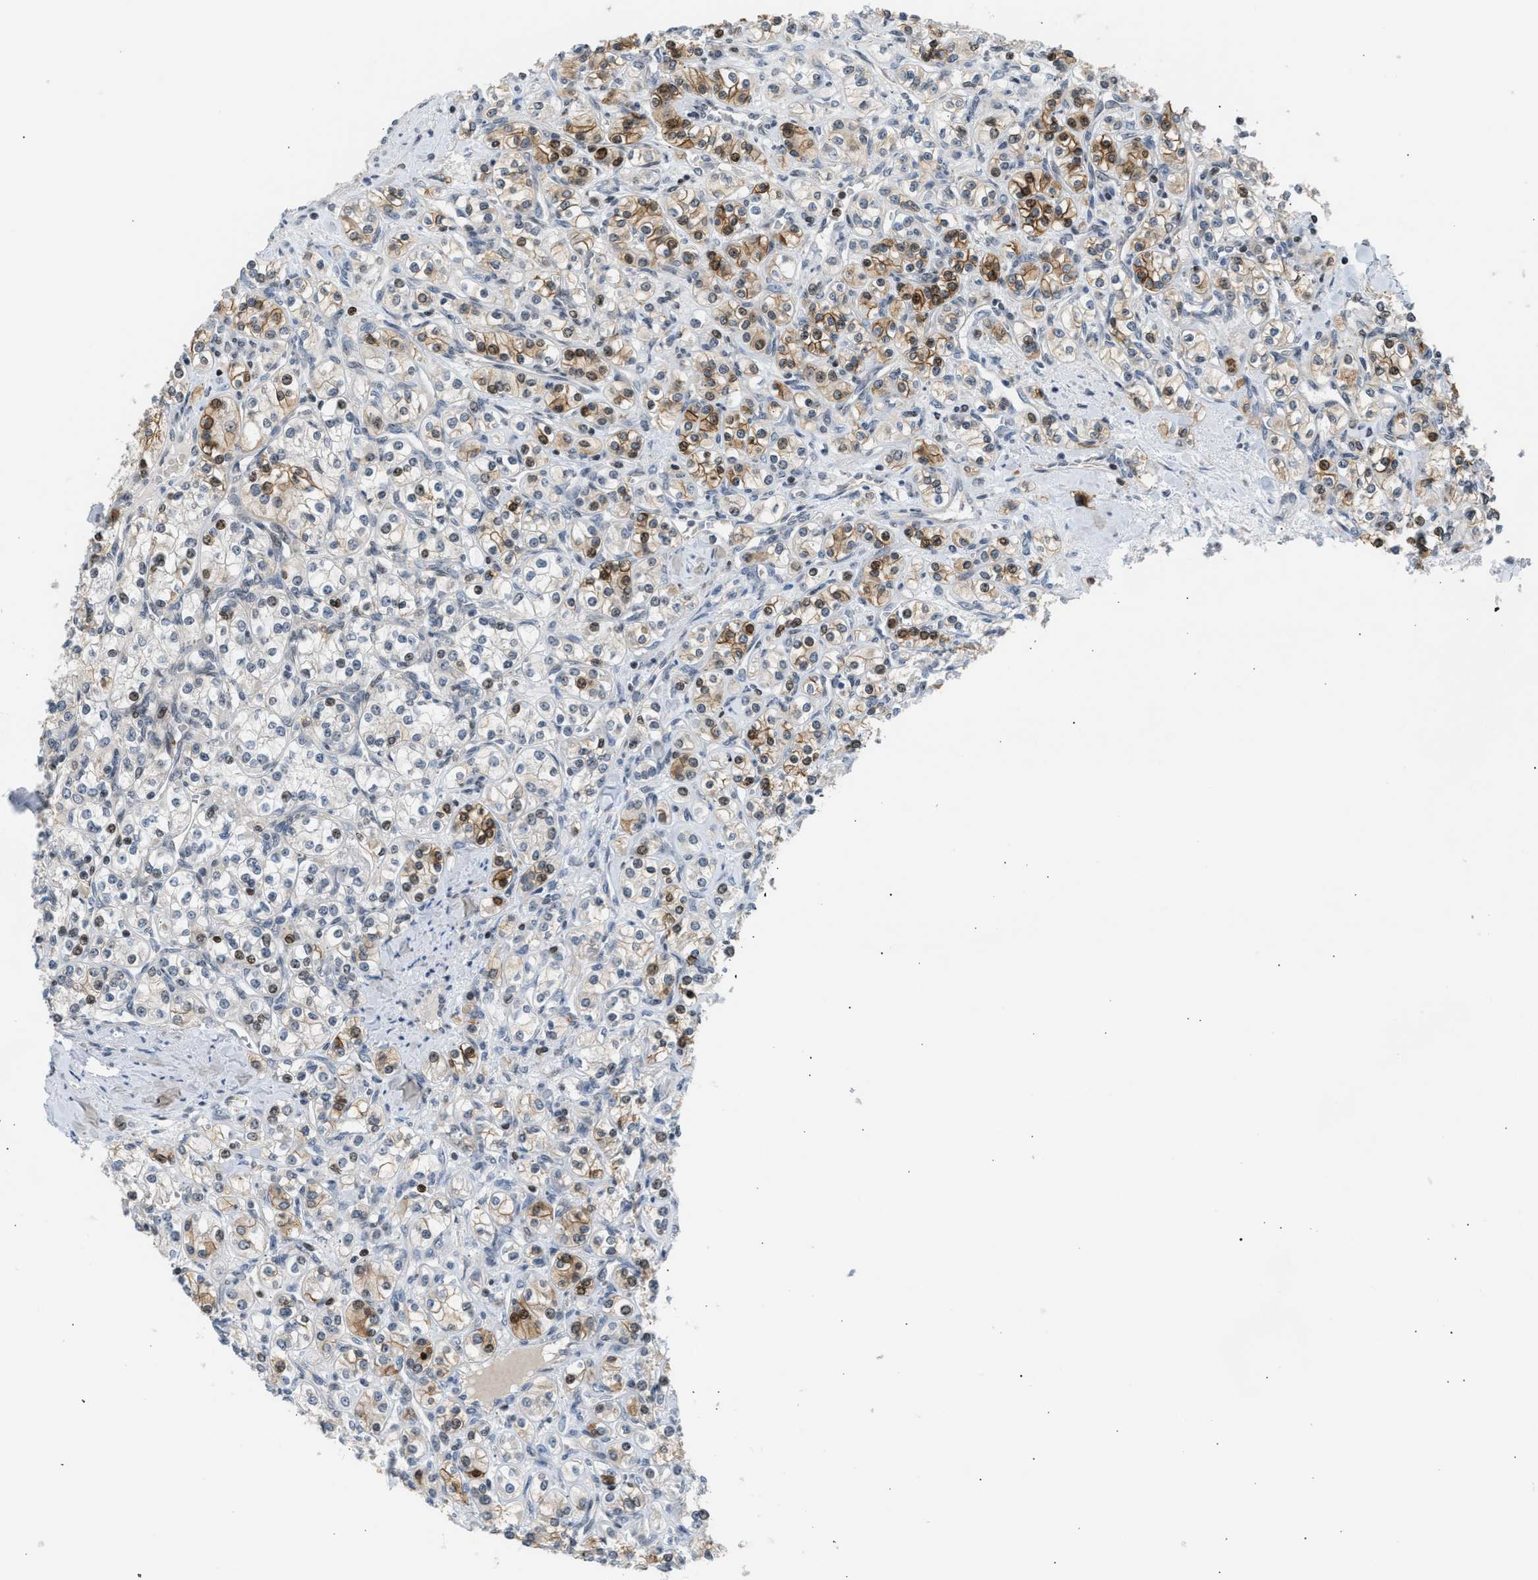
{"staining": {"intensity": "moderate", "quantity": "25%-75%", "location": "cytoplasmic/membranous,nuclear"}, "tissue": "renal cancer", "cell_type": "Tumor cells", "image_type": "cancer", "snomed": [{"axis": "morphology", "description": "Adenocarcinoma, NOS"}, {"axis": "topography", "description": "Kidney"}], "caption": "Immunohistochemistry (IHC) (DAB) staining of renal cancer (adenocarcinoma) shows moderate cytoplasmic/membranous and nuclear protein expression in about 25%-75% of tumor cells.", "gene": "NPS", "patient": {"sex": "male", "age": 77}}